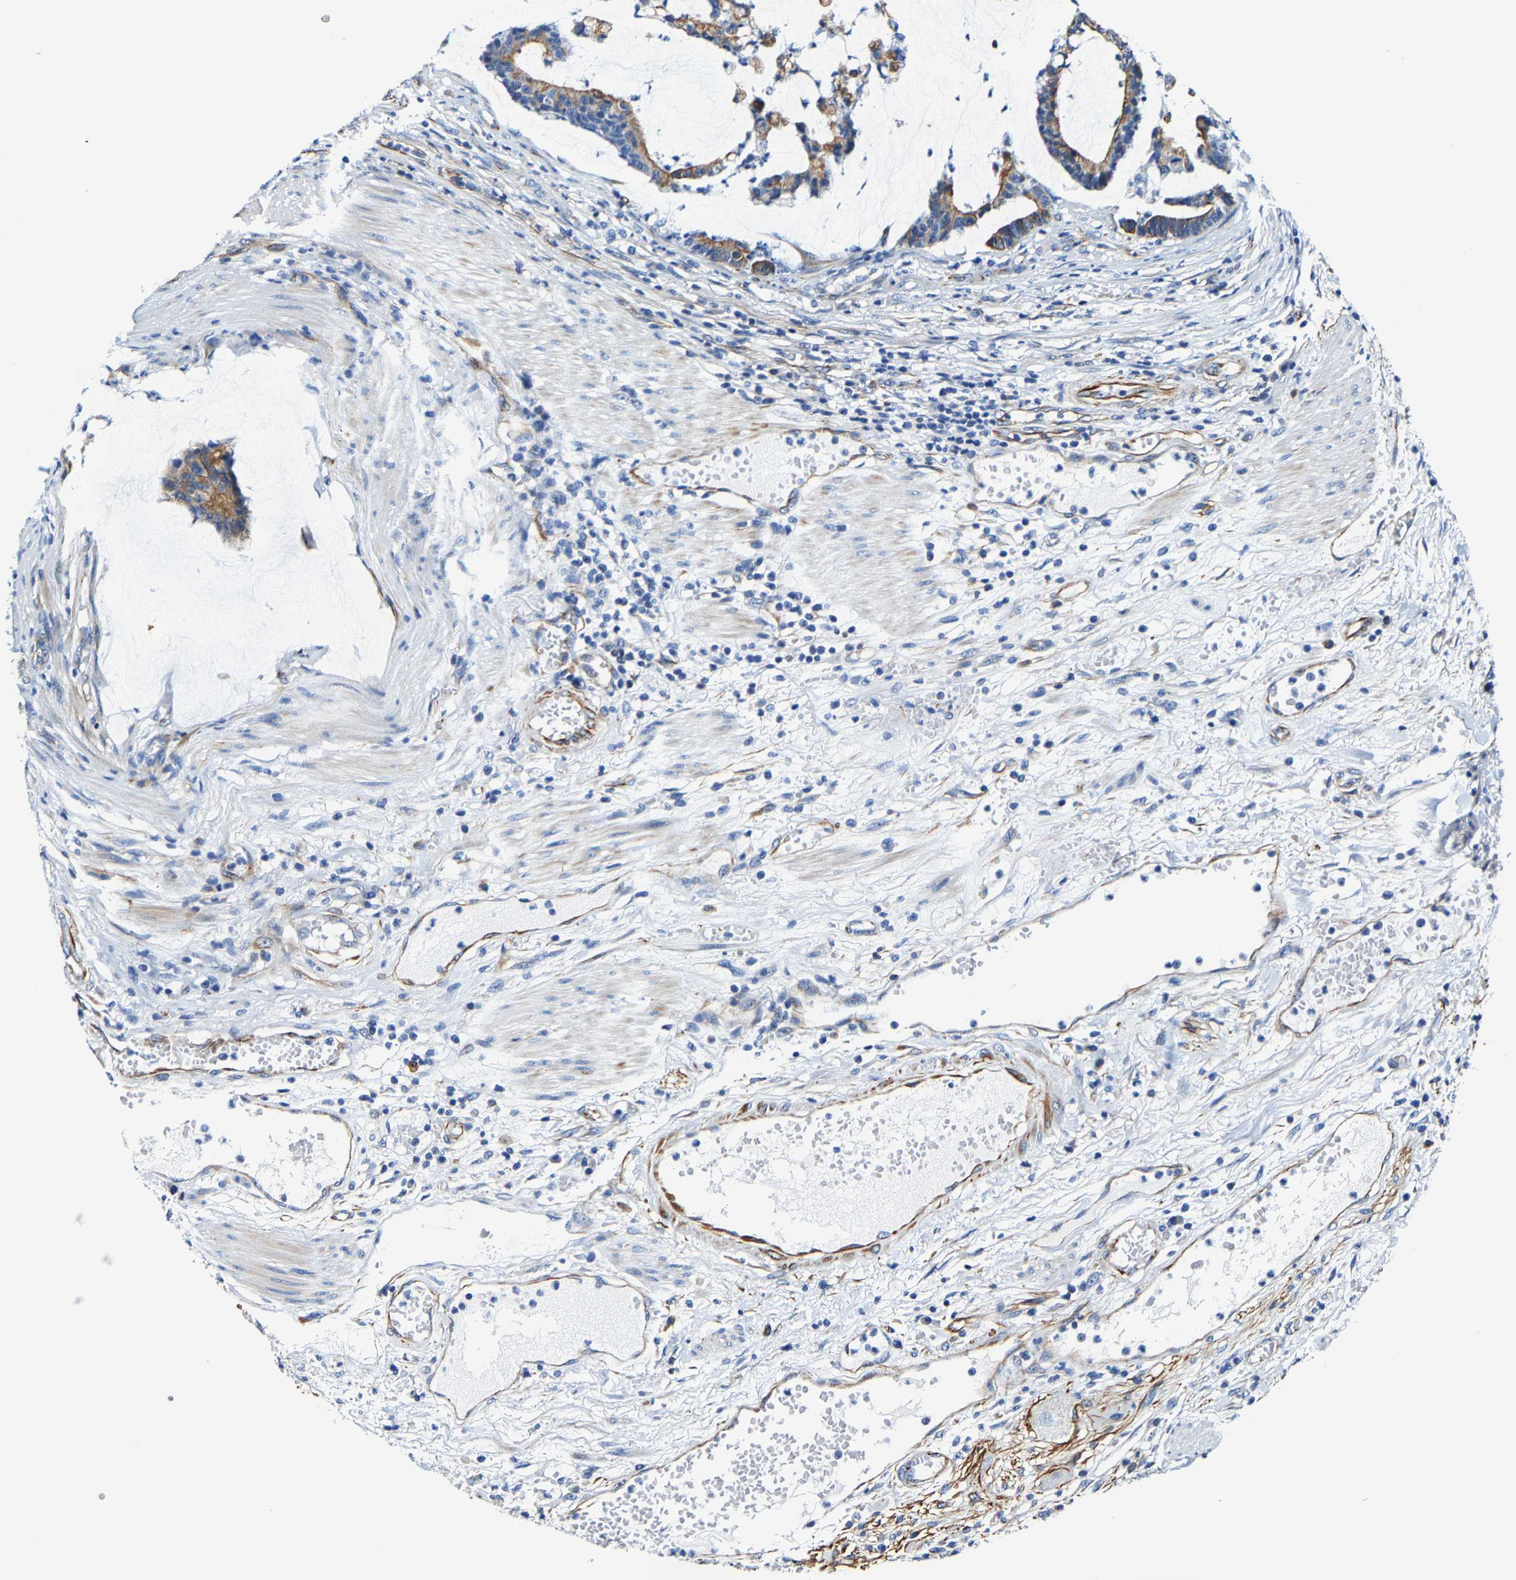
{"staining": {"intensity": "moderate", "quantity": ">75%", "location": "cytoplasmic/membranous"}, "tissue": "colorectal cancer", "cell_type": "Tumor cells", "image_type": "cancer", "snomed": [{"axis": "morphology", "description": "Adenocarcinoma, NOS"}, {"axis": "topography", "description": "Colon"}], "caption": "IHC image of human colorectal adenocarcinoma stained for a protein (brown), which reveals medium levels of moderate cytoplasmic/membranous expression in approximately >75% of tumor cells.", "gene": "MMEL1", "patient": {"sex": "female", "age": 84}}